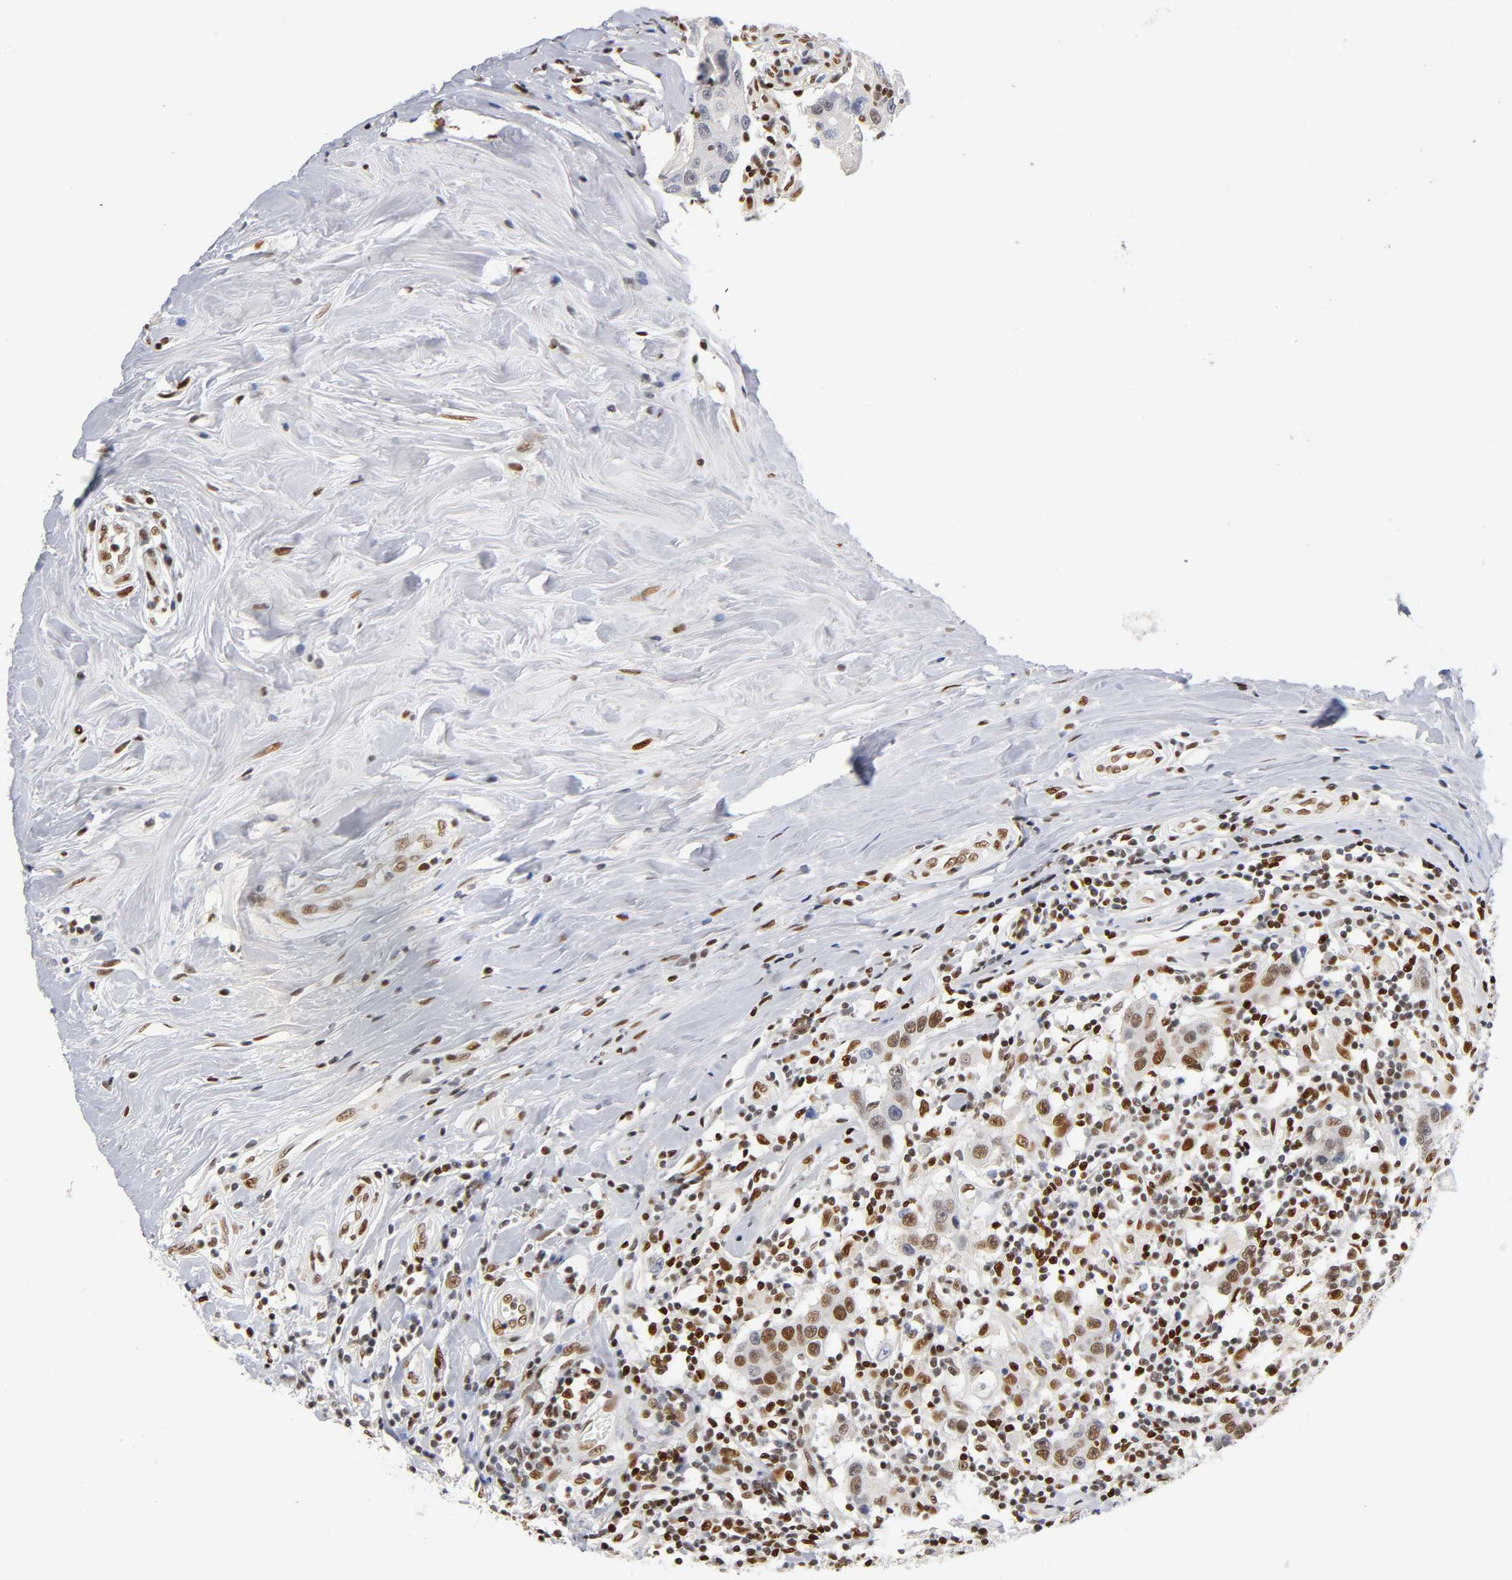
{"staining": {"intensity": "strong", "quantity": "25%-75%", "location": "nuclear"}, "tissue": "breast cancer", "cell_type": "Tumor cells", "image_type": "cancer", "snomed": [{"axis": "morphology", "description": "Duct carcinoma"}, {"axis": "topography", "description": "Breast"}], "caption": "Strong nuclear expression for a protein is present in approximately 25%-75% of tumor cells of breast infiltrating ductal carcinoma using immunohistochemistry.", "gene": "NR3C1", "patient": {"sex": "female", "age": 27}}